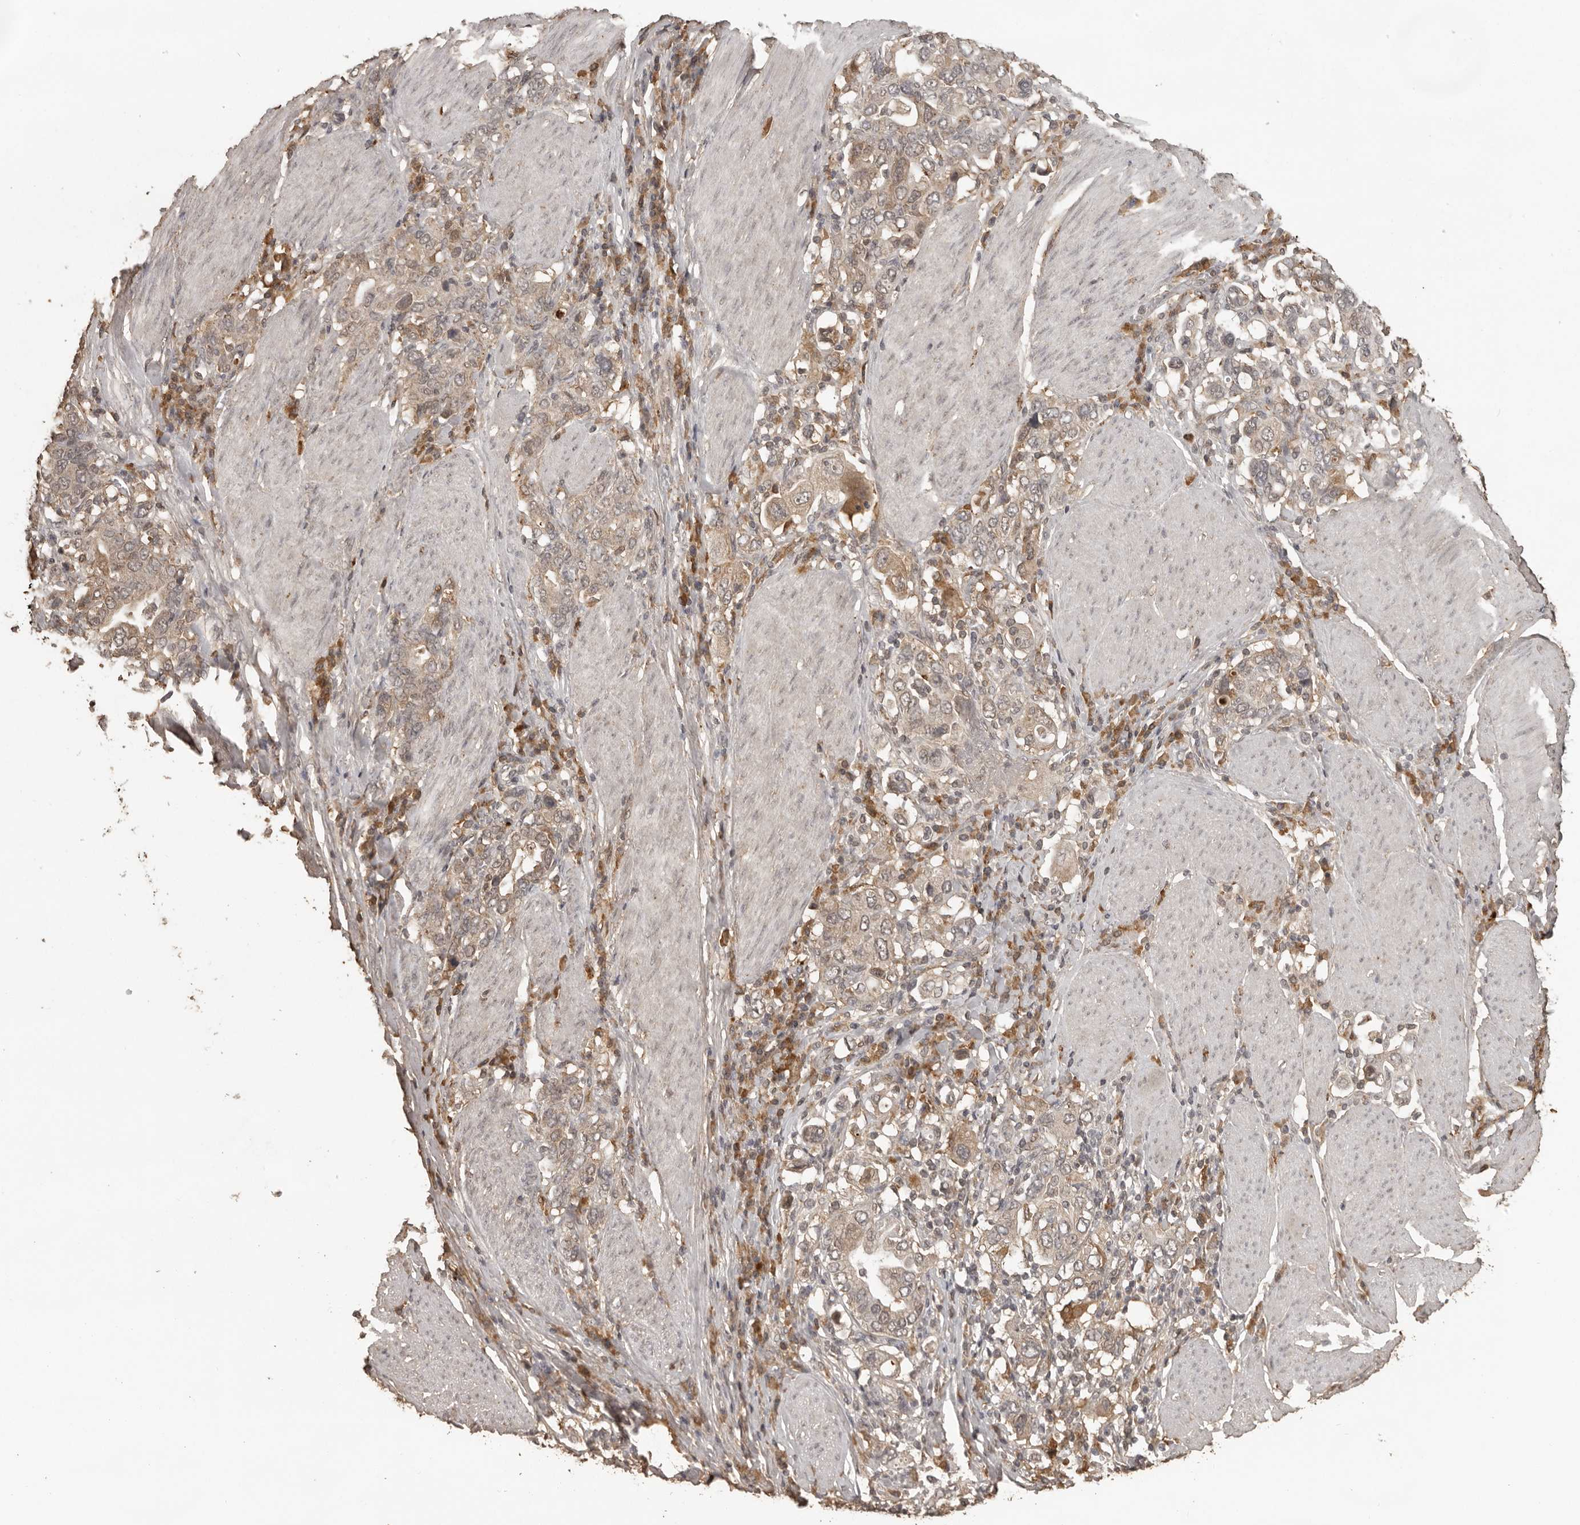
{"staining": {"intensity": "weak", "quantity": ">75%", "location": "cytoplasmic/membranous"}, "tissue": "stomach cancer", "cell_type": "Tumor cells", "image_type": "cancer", "snomed": [{"axis": "morphology", "description": "Adenocarcinoma, NOS"}, {"axis": "topography", "description": "Stomach, upper"}], "caption": "Stomach adenocarcinoma stained for a protein reveals weak cytoplasmic/membranous positivity in tumor cells.", "gene": "CTF1", "patient": {"sex": "male", "age": 62}}